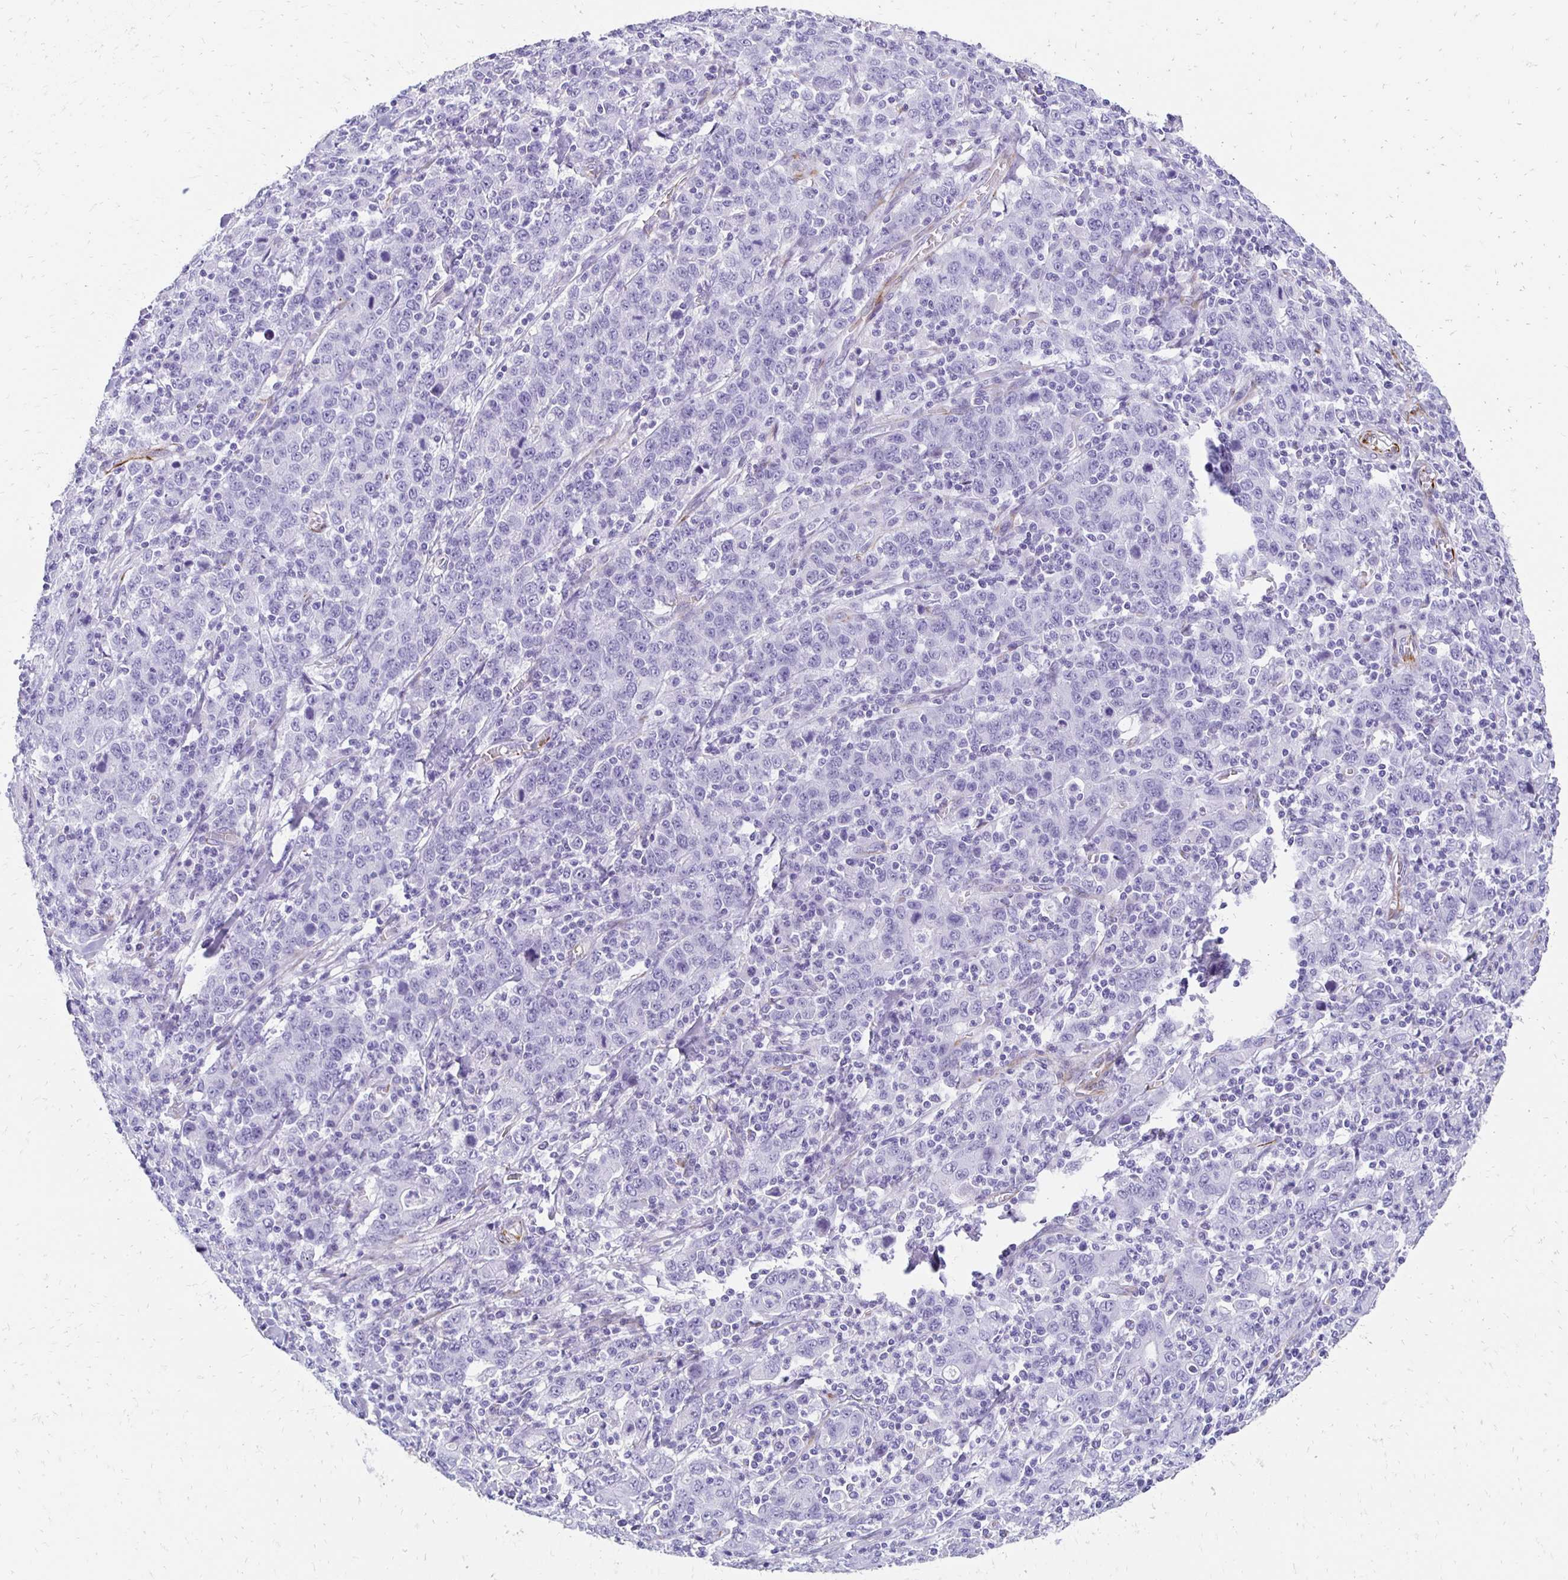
{"staining": {"intensity": "negative", "quantity": "none", "location": "none"}, "tissue": "stomach cancer", "cell_type": "Tumor cells", "image_type": "cancer", "snomed": [{"axis": "morphology", "description": "Adenocarcinoma, NOS"}, {"axis": "topography", "description": "Stomach, upper"}], "caption": "High magnification brightfield microscopy of adenocarcinoma (stomach) stained with DAB (brown) and counterstained with hematoxylin (blue): tumor cells show no significant staining.", "gene": "TMEM54", "patient": {"sex": "male", "age": 69}}